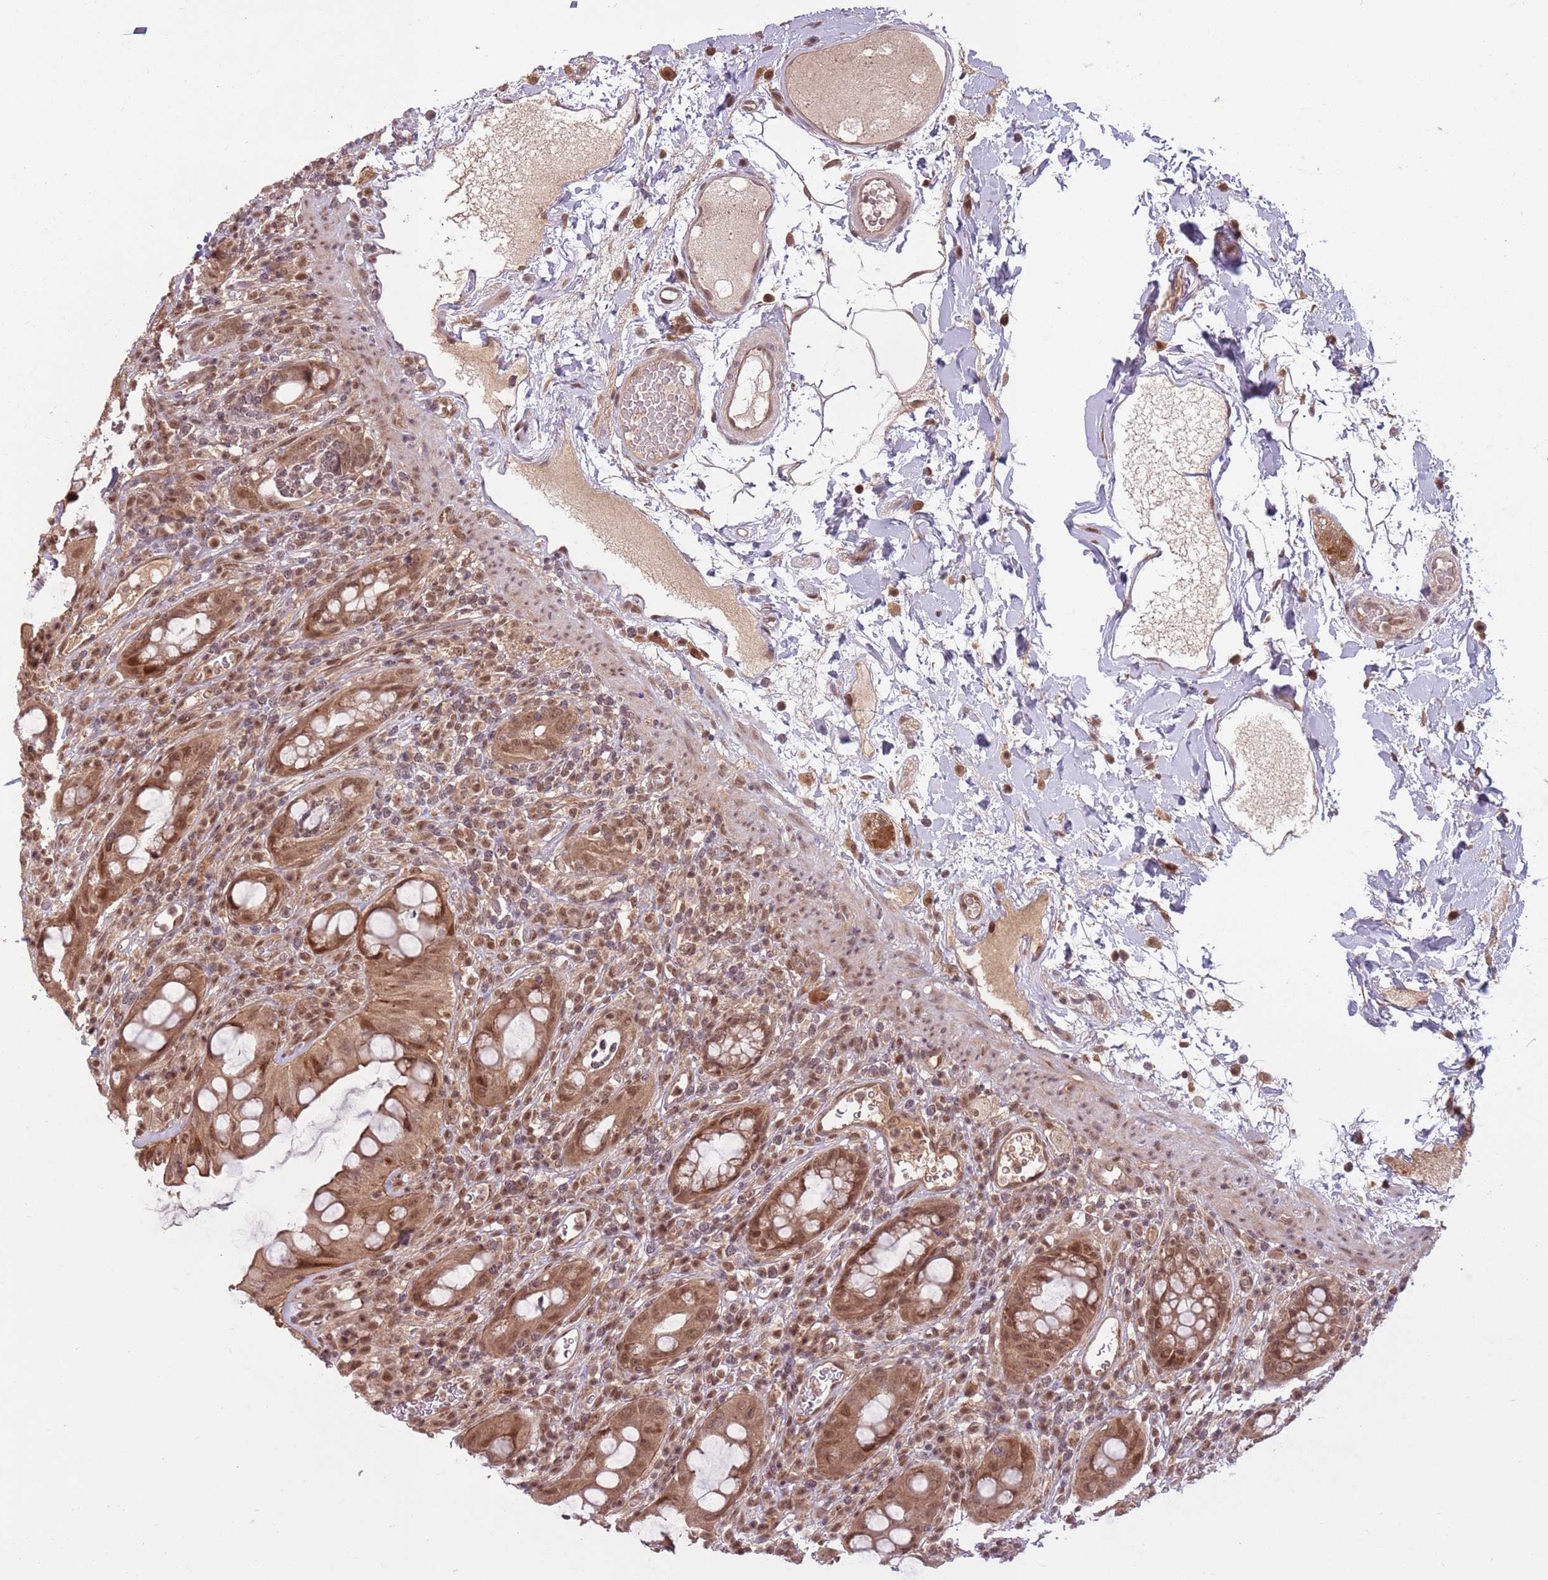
{"staining": {"intensity": "moderate", "quantity": ">75%", "location": "cytoplasmic/membranous,nuclear"}, "tissue": "rectum", "cell_type": "Glandular cells", "image_type": "normal", "snomed": [{"axis": "morphology", "description": "Normal tissue, NOS"}, {"axis": "topography", "description": "Rectum"}], "caption": "This micrograph reveals IHC staining of benign human rectum, with medium moderate cytoplasmic/membranous,nuclear staining in about >75% of glandular cells.", "gene": "ADAMTS3", "patient": {"sex": "female", "age": 57}}